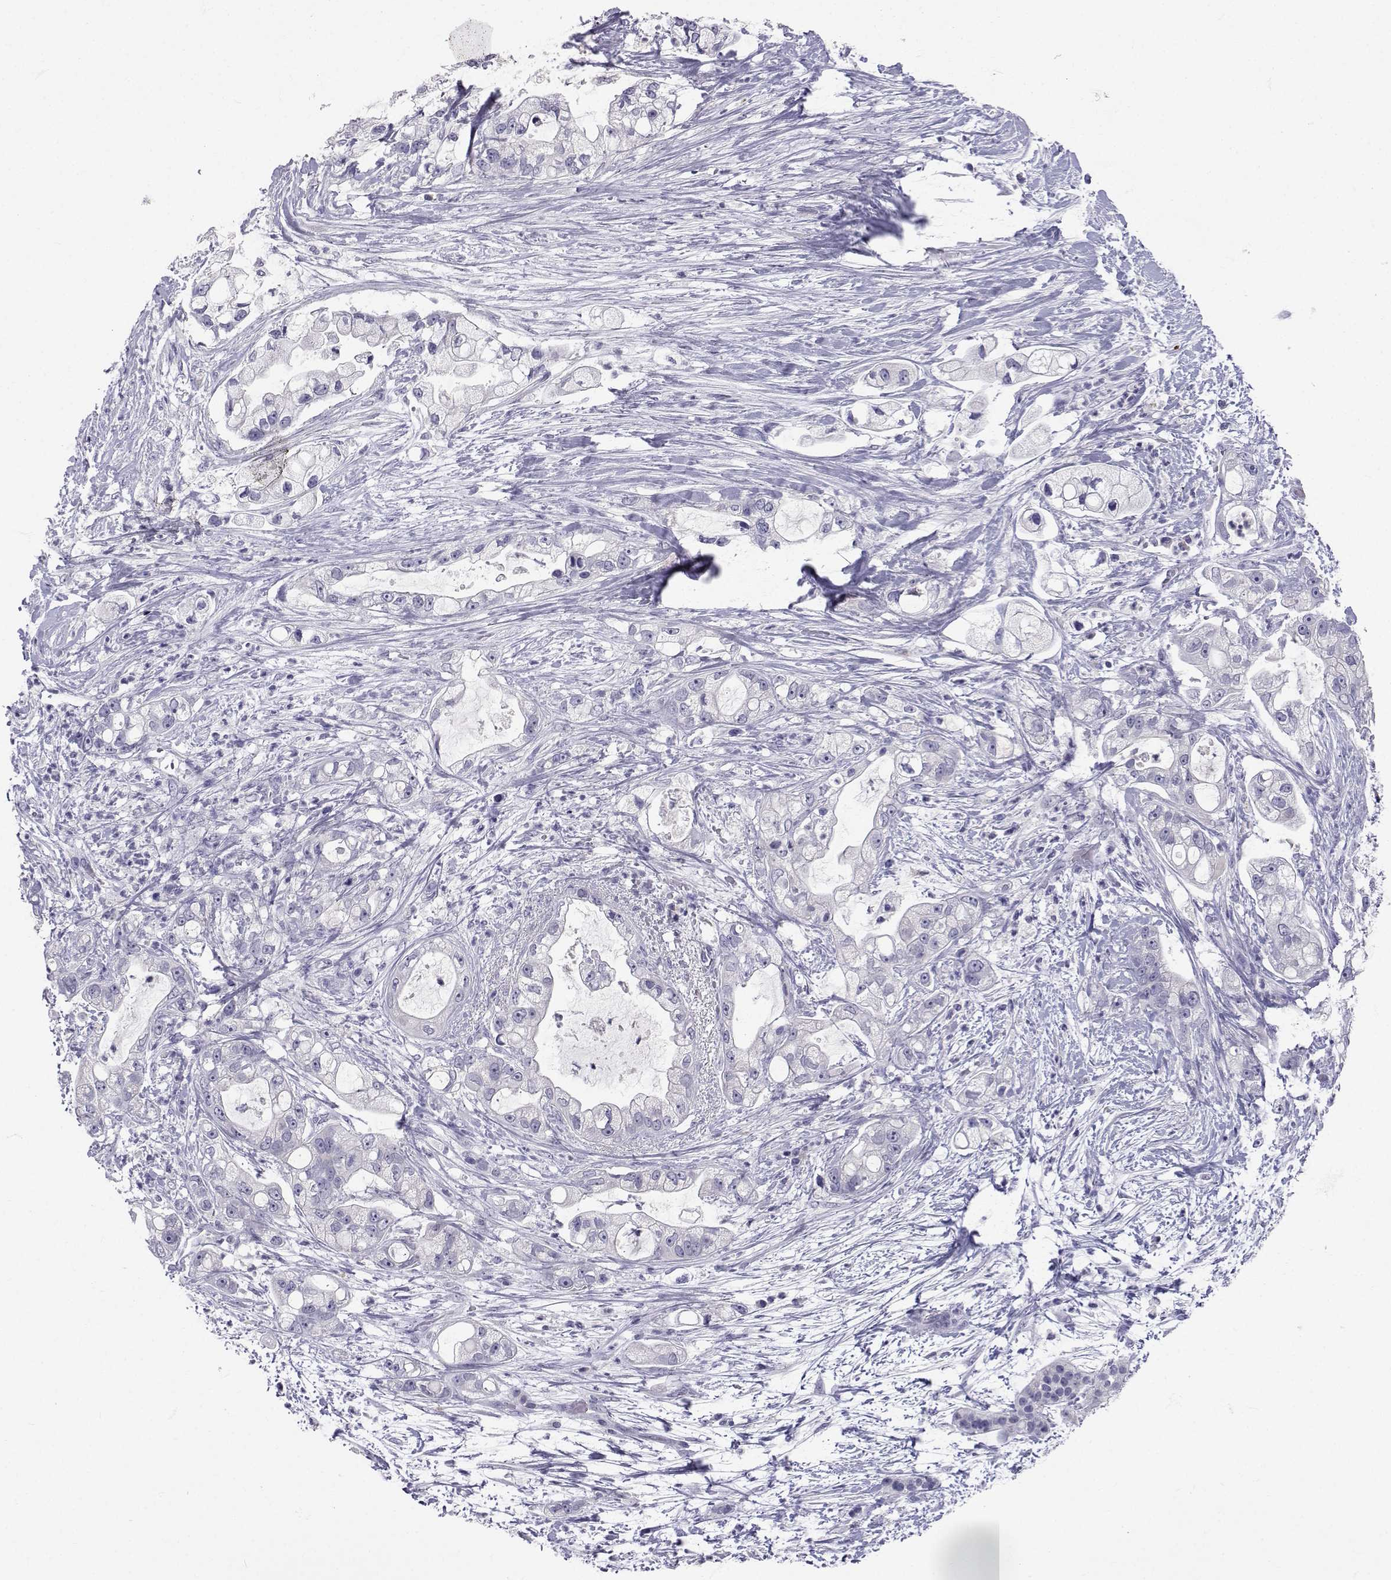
{"staining": {"intensity": "negative", "quantity": "none", "location": "none"}, "tissue": "pancreatic cancer", "cell_type": "Tumor cells", "image_type": "cancer", "snomed": [{"axis": "morphology", "description": "Adenocarcinoma, NOS"}, {"axis": "topography", "description": "Pancreas"}], "caption": "High magnification brightfield microscopy of adenocarcinoma (pancreatic) stained with DAB (brown) and counterstained with hematoxylin (blue): tumor cells show no significant expression. (Brightfield microscopy of DAB immunohistochemistry at high magnification).", "gene": "SLC6A3", "patient": {"sex": "female", "age": 69}}